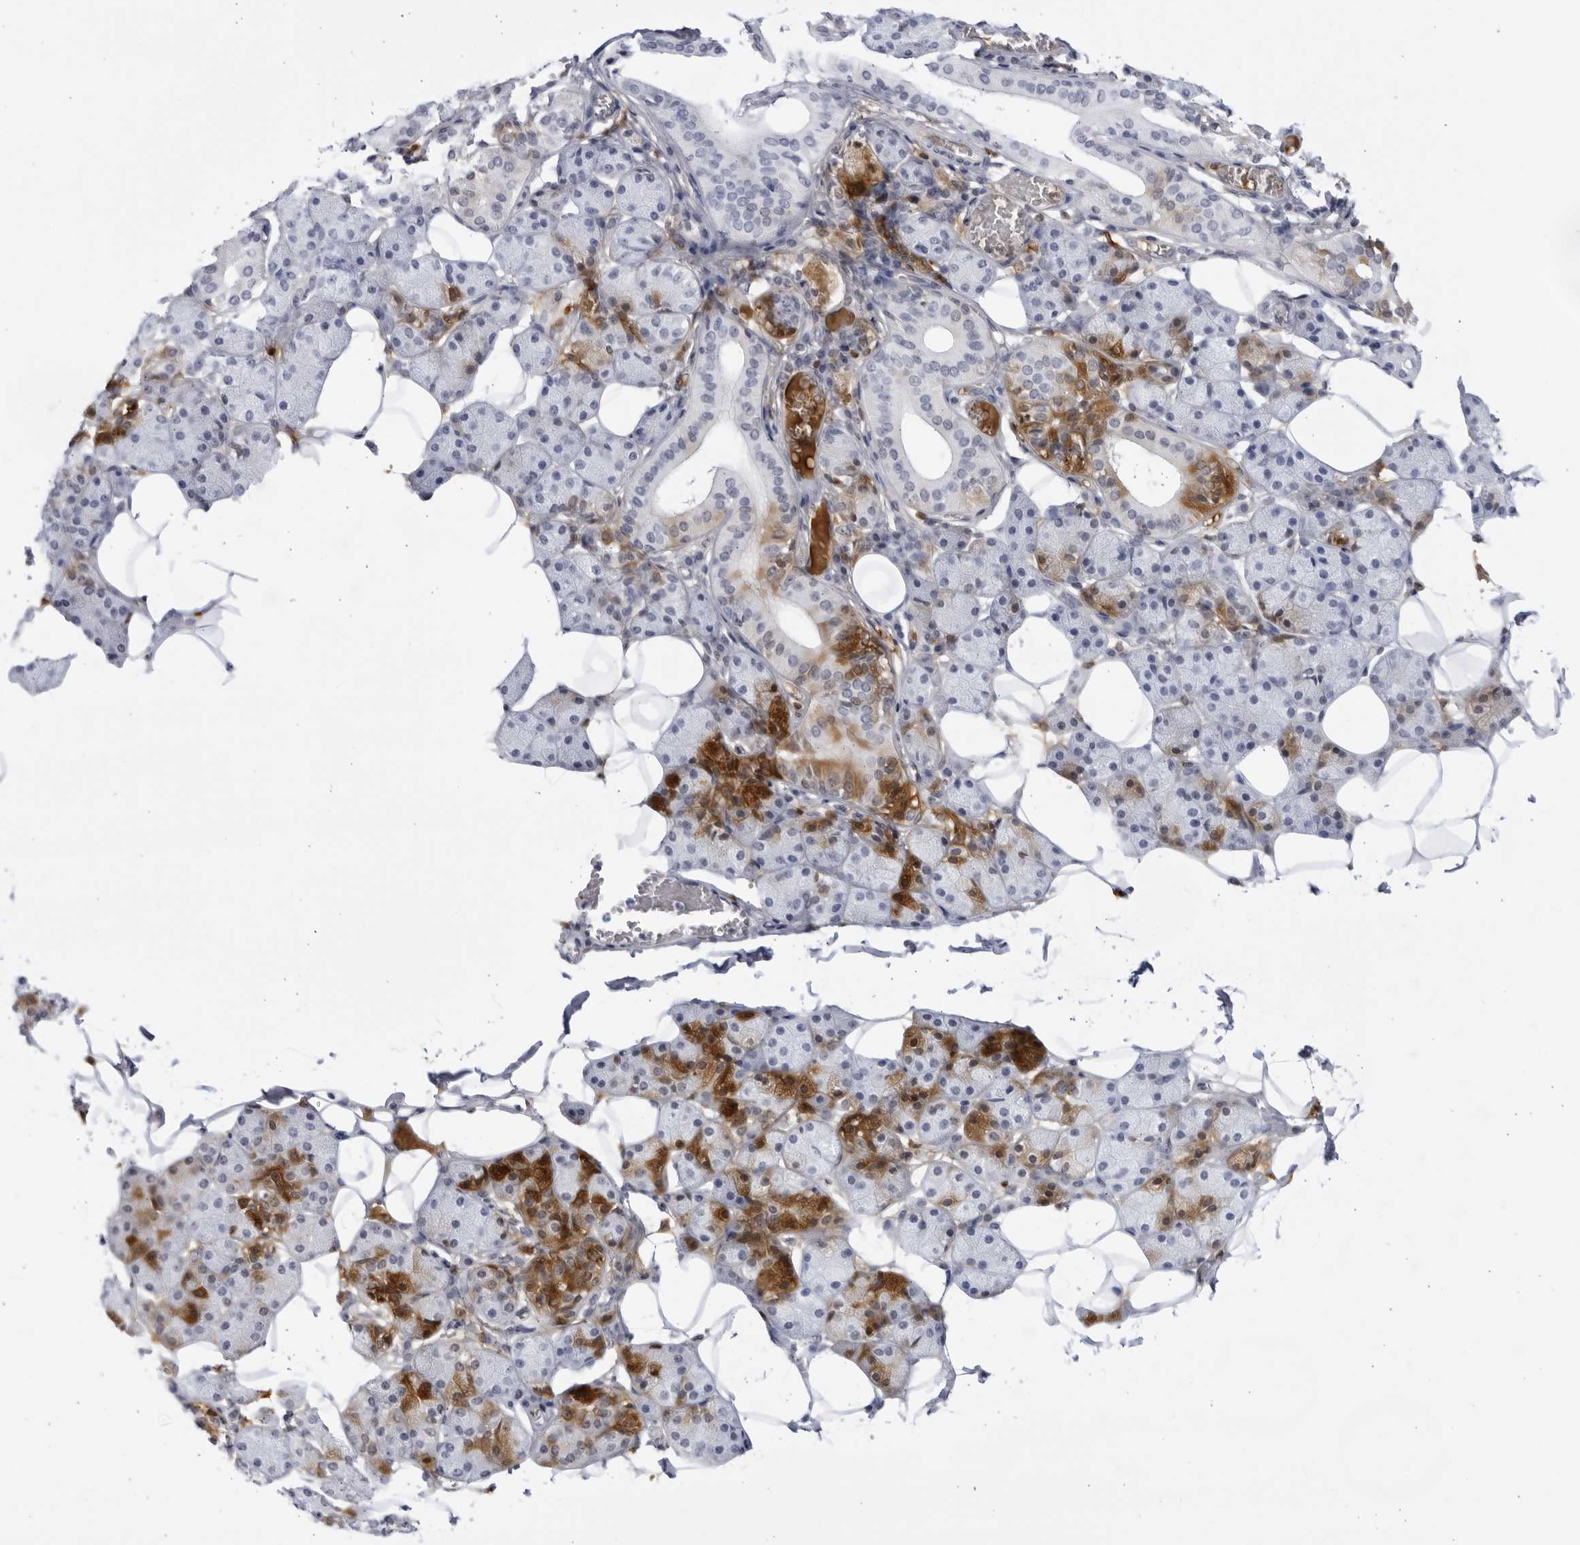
{"staining": {"intensity": "moderate", "quantity": "<25%", "location": "cytoplasmic/membranous"}, "tissue": "salivary gland", "cell_type": "Glandular cells", "image_type": "normal", "snomed": [{"axis": "morphology", "description": "Normal tissue, NOS"}, {"axis": "topography", "description": "Salivary gland"}], "caption": "Glandular cells display low levels of moderate cytoplasmic/membranous positivity in about <25% of cells in normal salivary gland. Ihc stains the protein in brown and the nuclei are stained blue.", "gene": "CNBD1", "patient": {"sex": "female", "age": 33}}